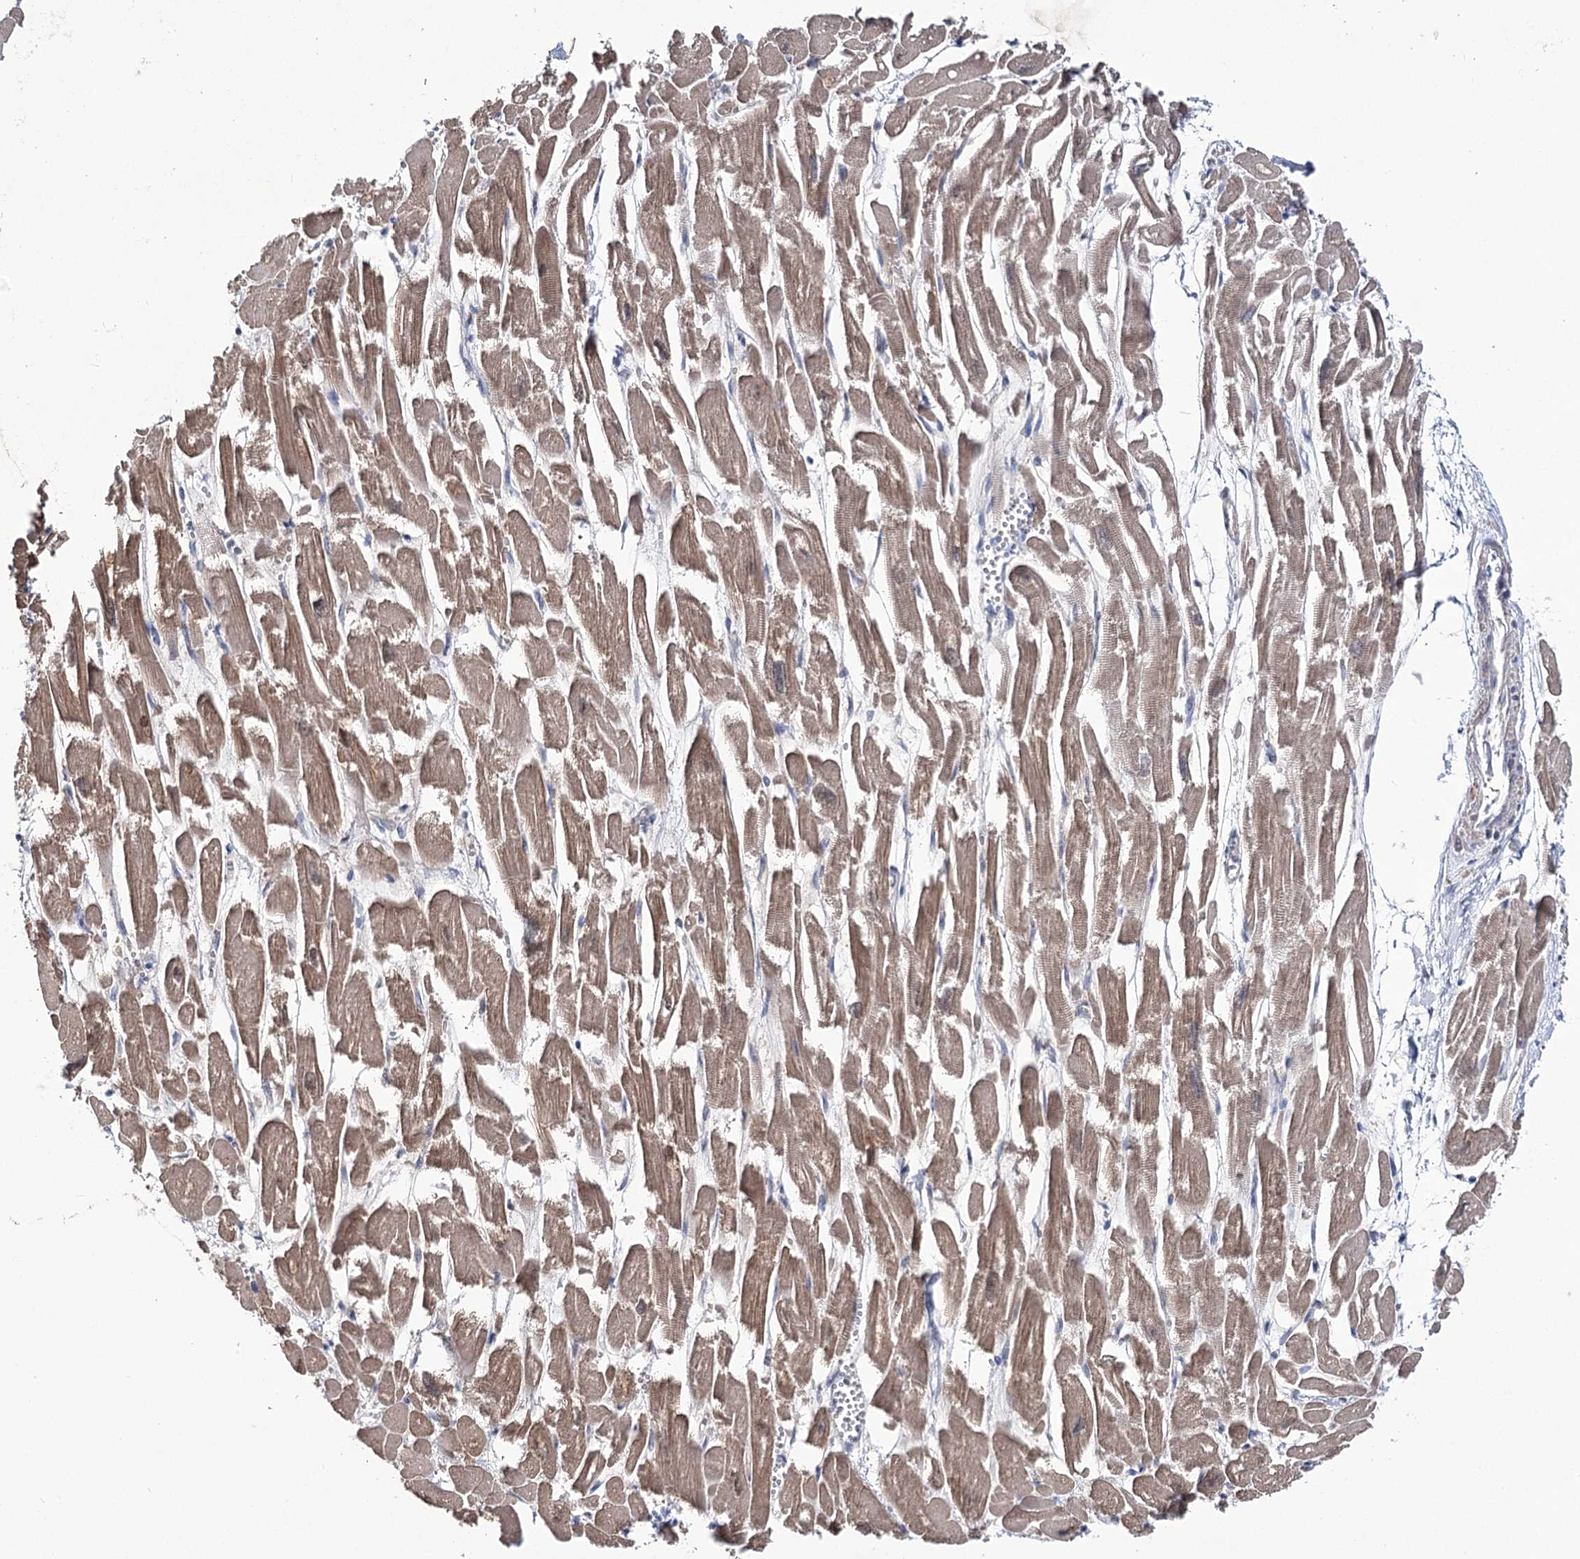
{"staining": {"intensity": "moderate", "quantity": "25%-75%", "location": "cytoplasmic/membranous"}, "tissue": "heart muscle", "cell_type": "Cardiomyocytes", "image_type": "normal", "snomed": [{"axis": "morphology", "description": "Normal tissue, NOS"}, {"axis": "topography", "description": "Heart"}], "caption": "Normal heart muscle was stained to show a protein in brown. There is medium levels of moderate cytoplasmic/membranous positivity in approximately 25%-75% of cardiomyocytes.", "gene": "CEP164", "patient": {"sex": "male", "age": 54}}